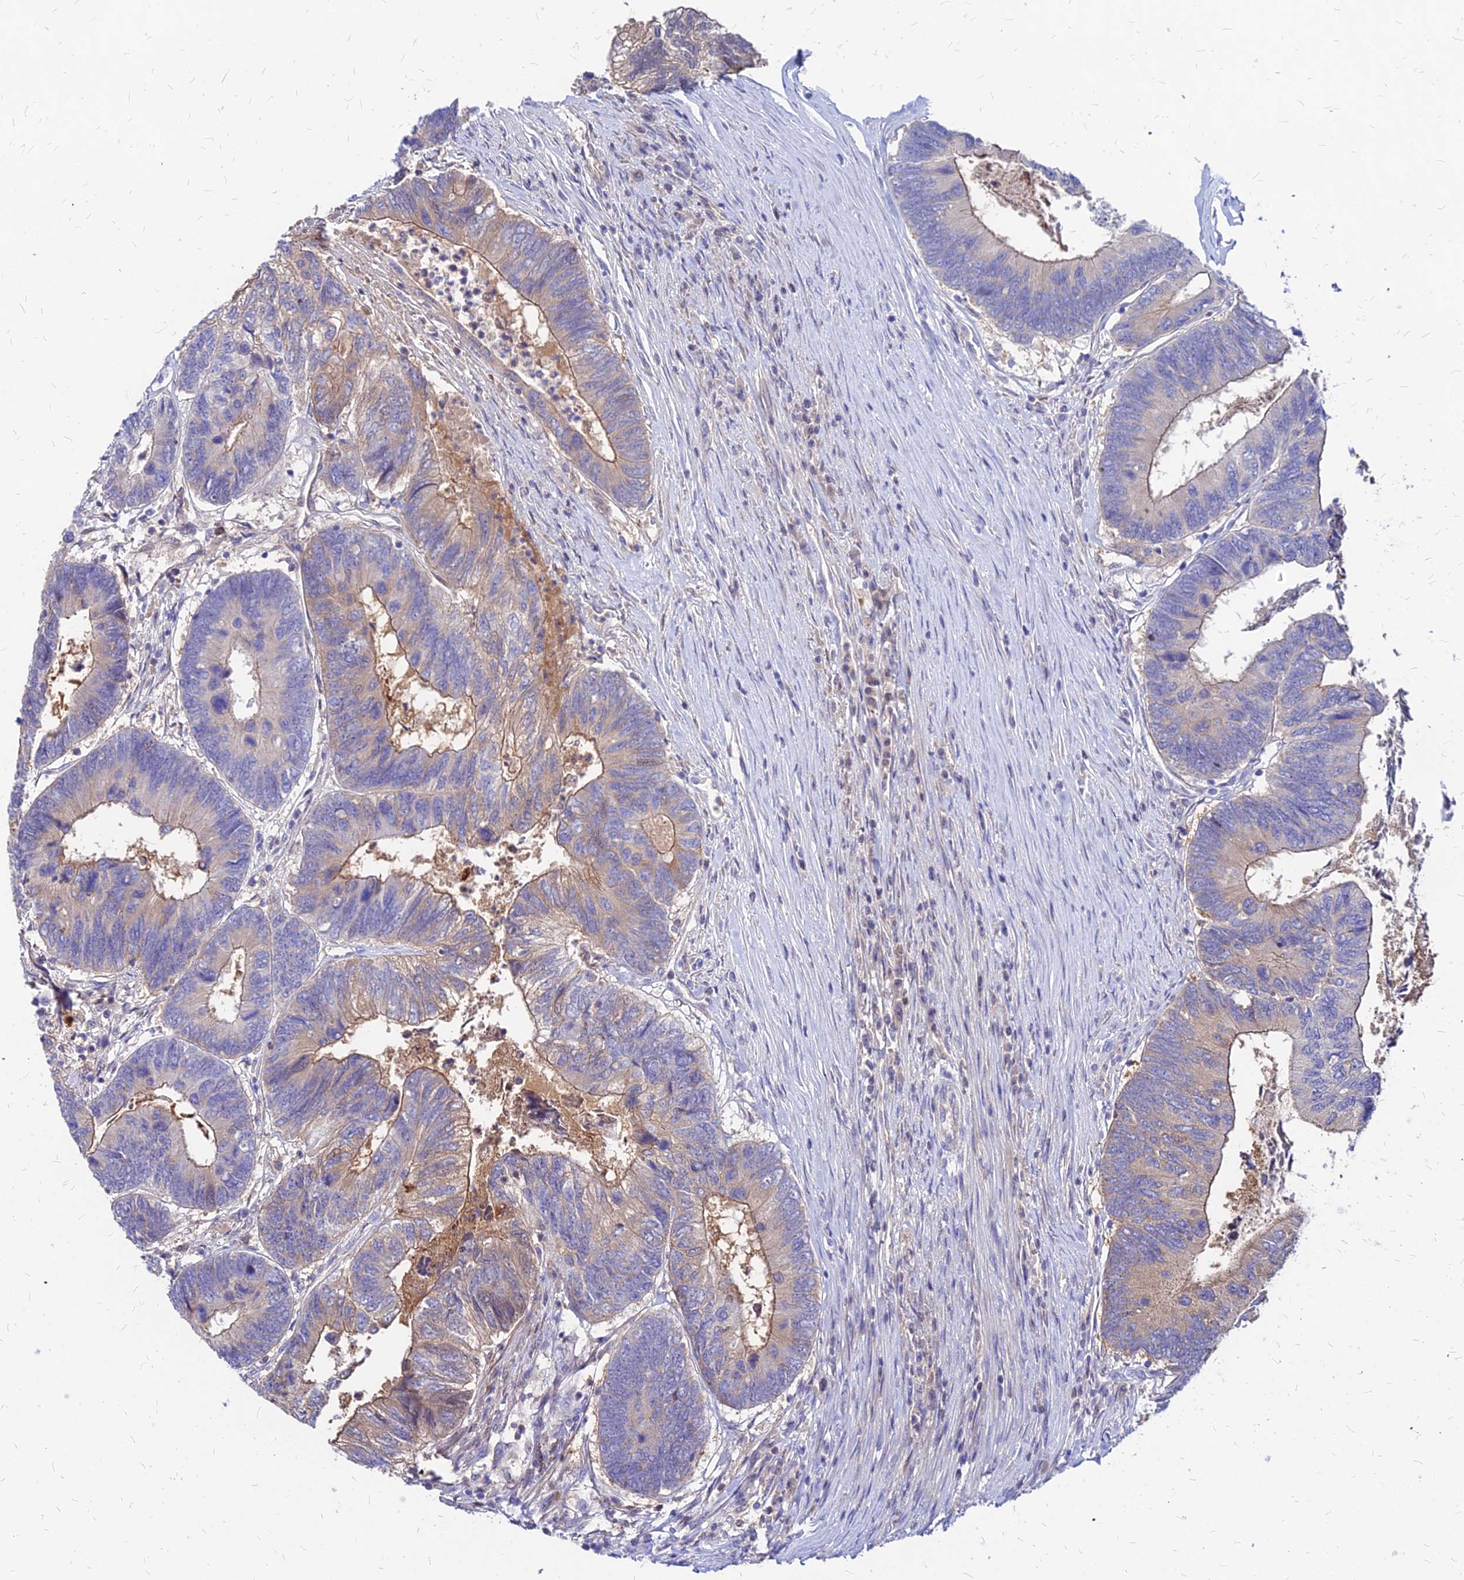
{"staining": {"intensity": "moderate", "quantity": "25%-75%", "location": "cytoplasmic/membranous"}, "tissue": "colorectal cancer", "cell_type": "Tumor cells", "image_type": "cancer", "snomed": [{"axis": "morphology", "description": "Adenocarcinoma, NOS"}, {"axis": "topography", "description": "Colon"}], "caption": "Protein staining of colorectal cancer tissue displays moderate cytoplasmic/membranous expression in about 25%-75% of tumor cells.", "gene": "ACSM6", "patient": {"sex": "female", "age": 67}}